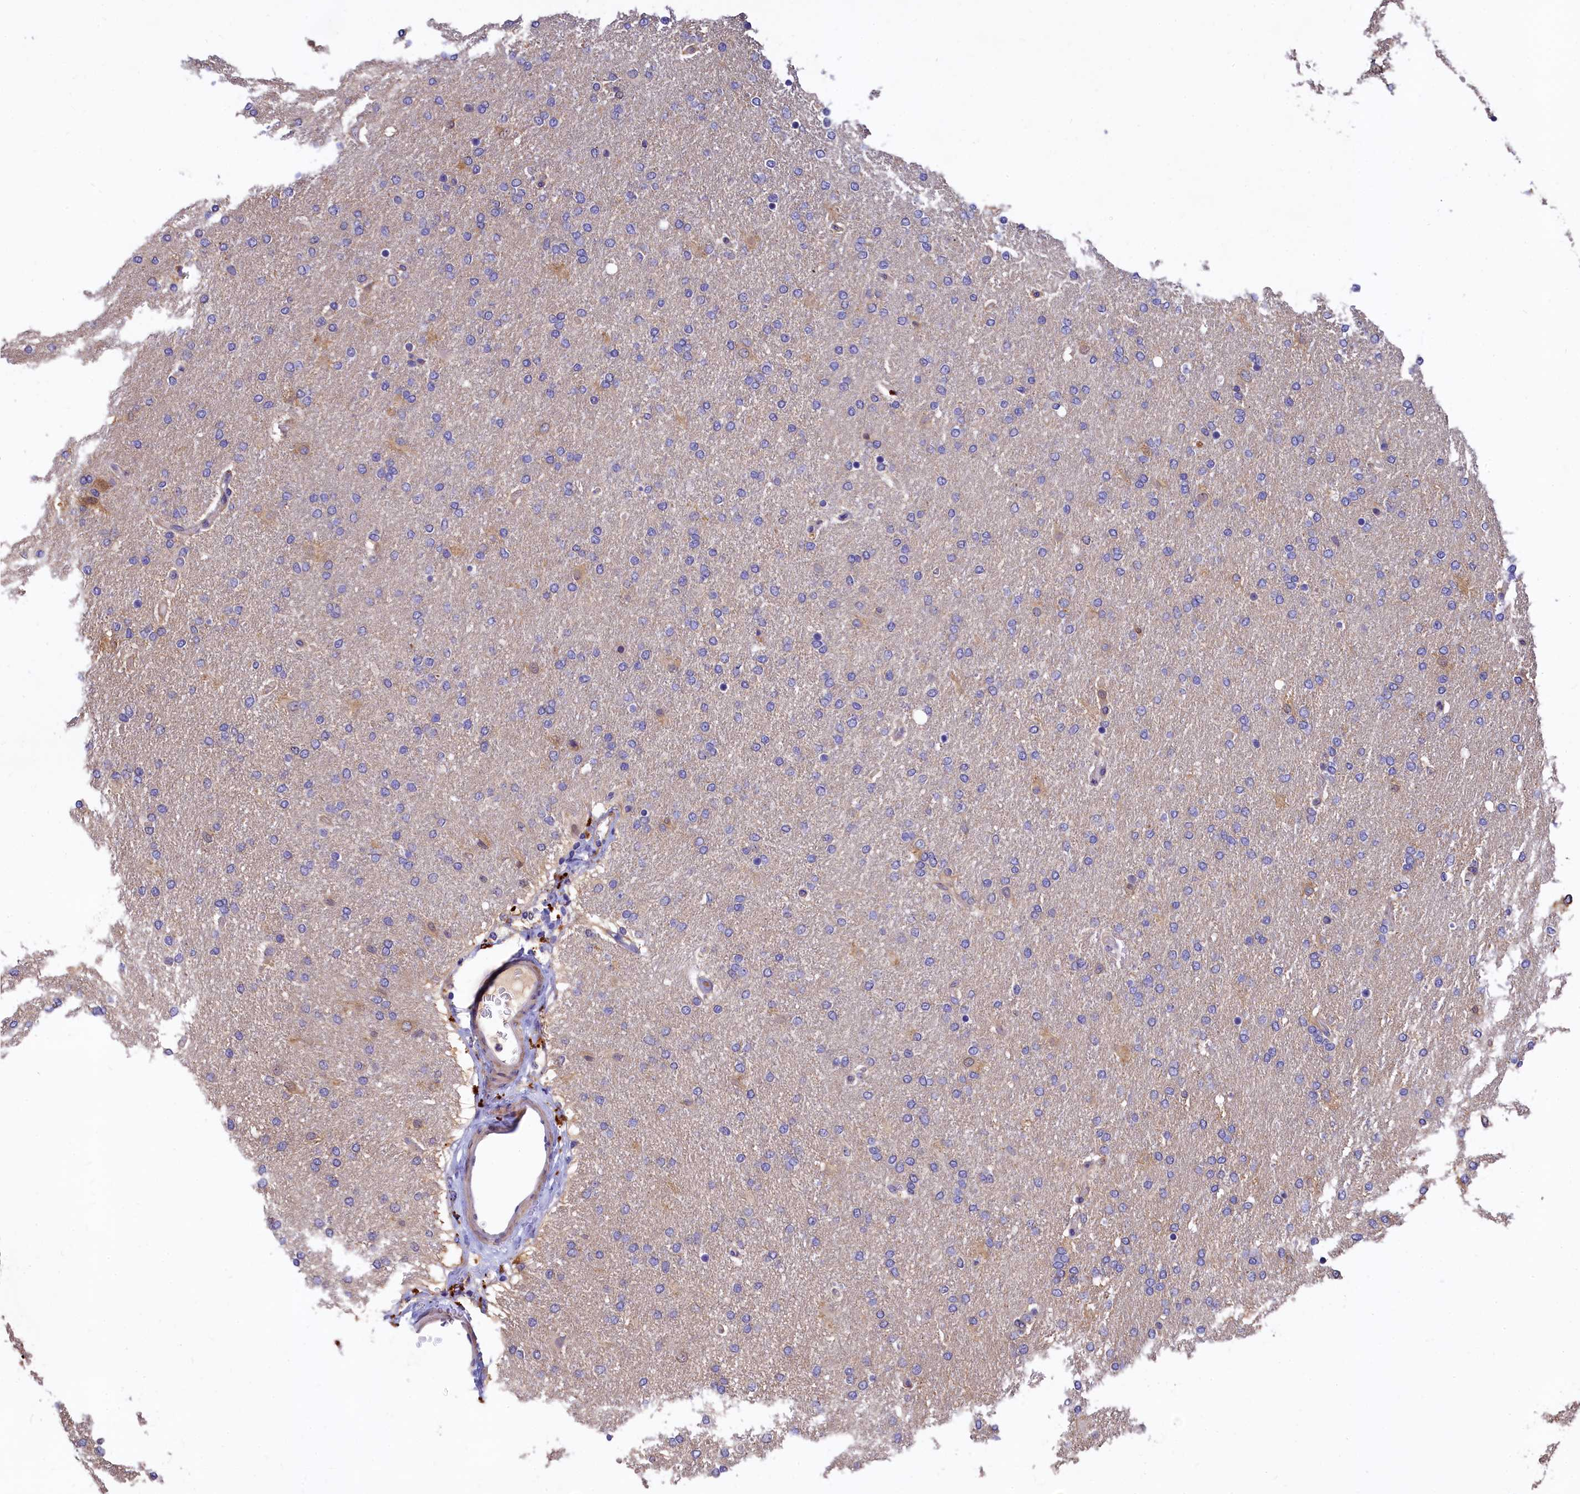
{"staining": {"intensity": "negative", "quantity": "none", "location": "none"}, "tissue": "glioma", "cell_type": "Tumor cells", "image_type": "cancer", "snomed": [{"axis": "morphology", "description": "Glioma, malignant, High grade"}, {"axis": "topography", "description": "Brain"}], "caption": "Glioma was stained to show a protein in brown. There is no significant staining in tumor cells.", "gene": "EPS8L2", "patient": {"sex": "male", "age": 72}}